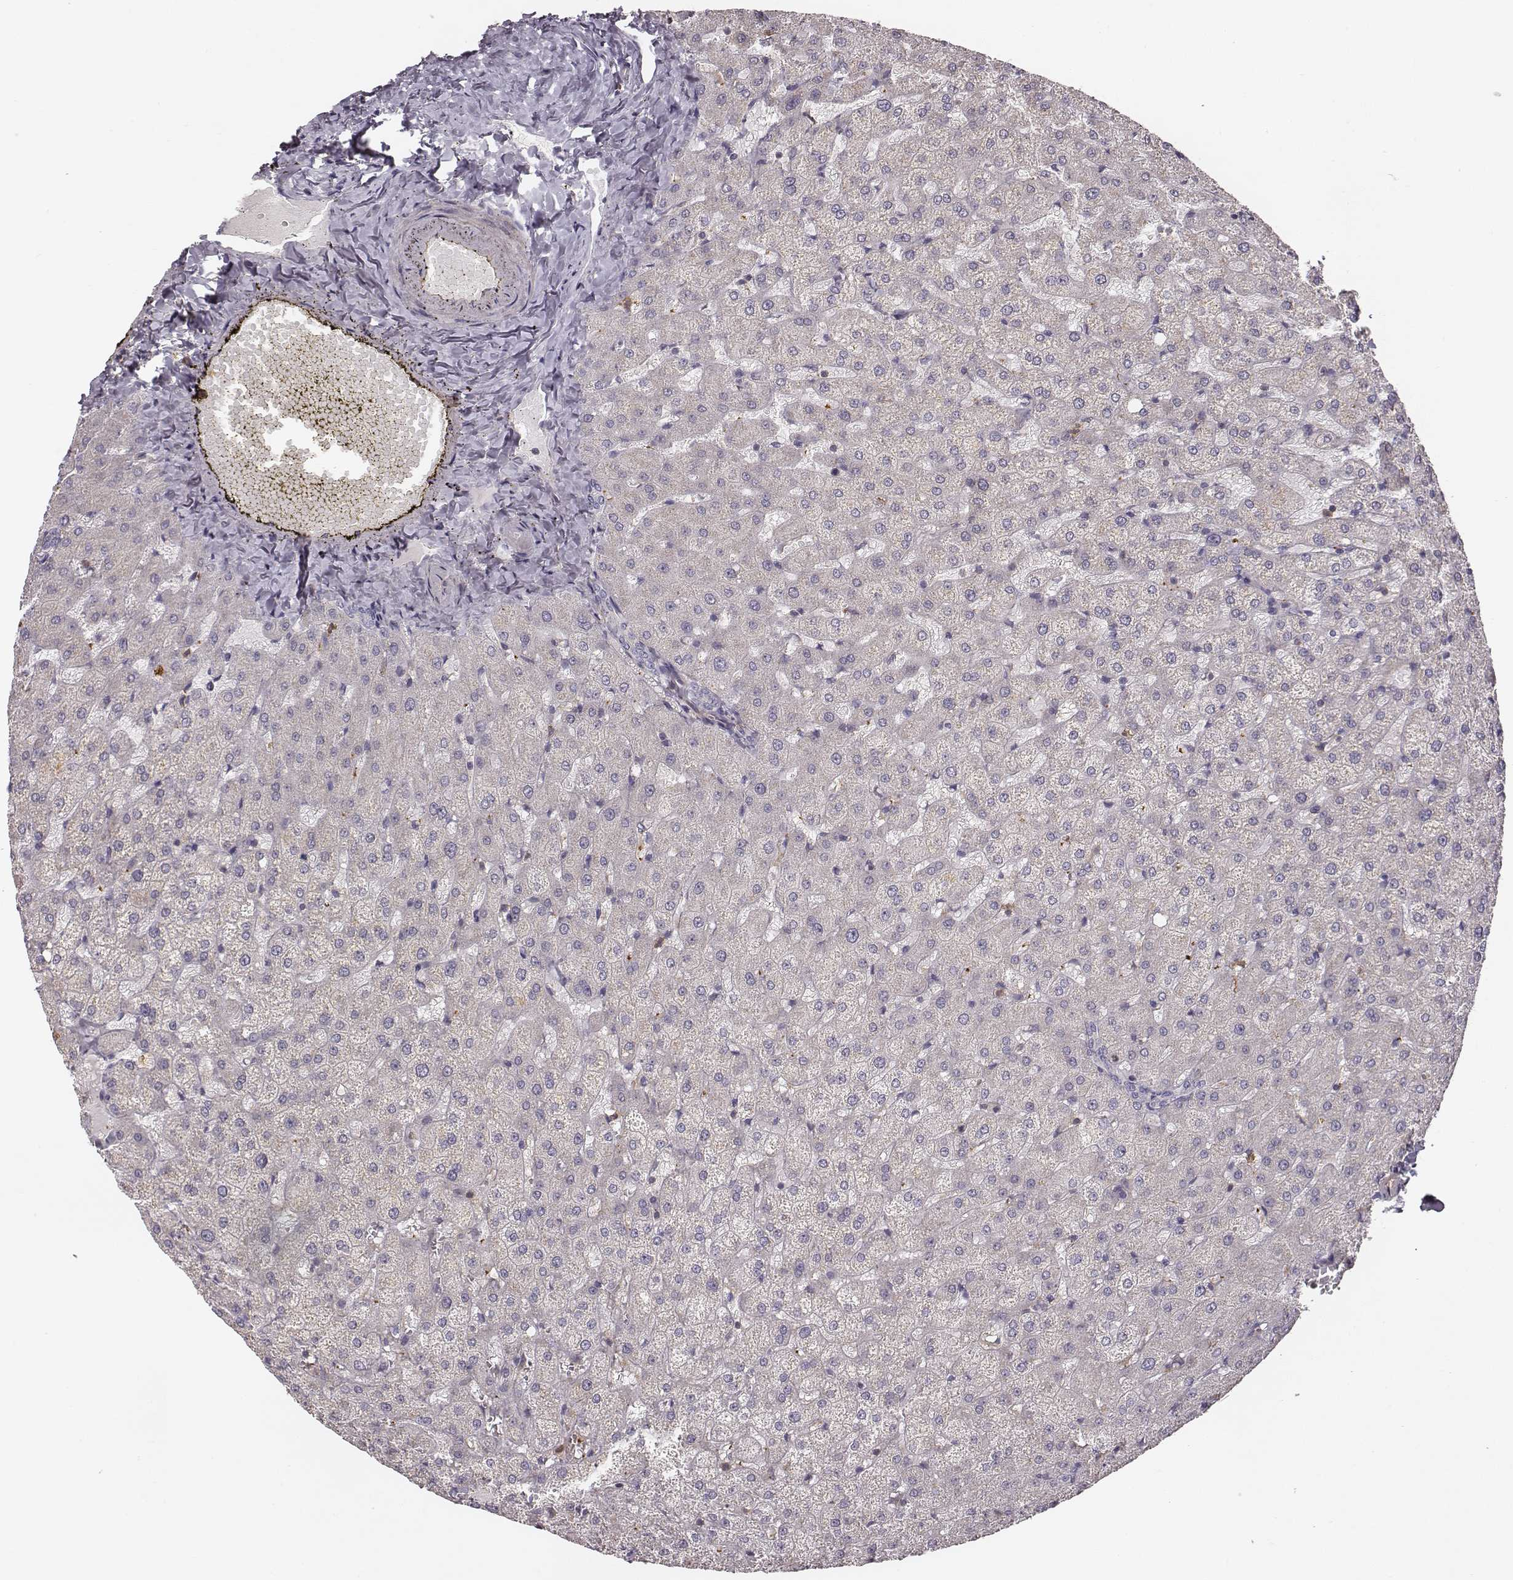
{"staining": {"intensity": "negative", "quantity": "none", "location": "none"}, "tissue": "liver", "cell_type": "Cholangiocytes", "image_type": "normal", "snomed": [{"axis": "morphology", "description": "Normal tissue, NOS"}, {"axis": "topography", "description": "Liver"}], "caption": "Human liver stained for a protein using immunohistochemistry (IHC) demonstrates no staining in cholangiocytes.", "gene": "ZYX", "patient": {"sex": "female", "age": 50}}